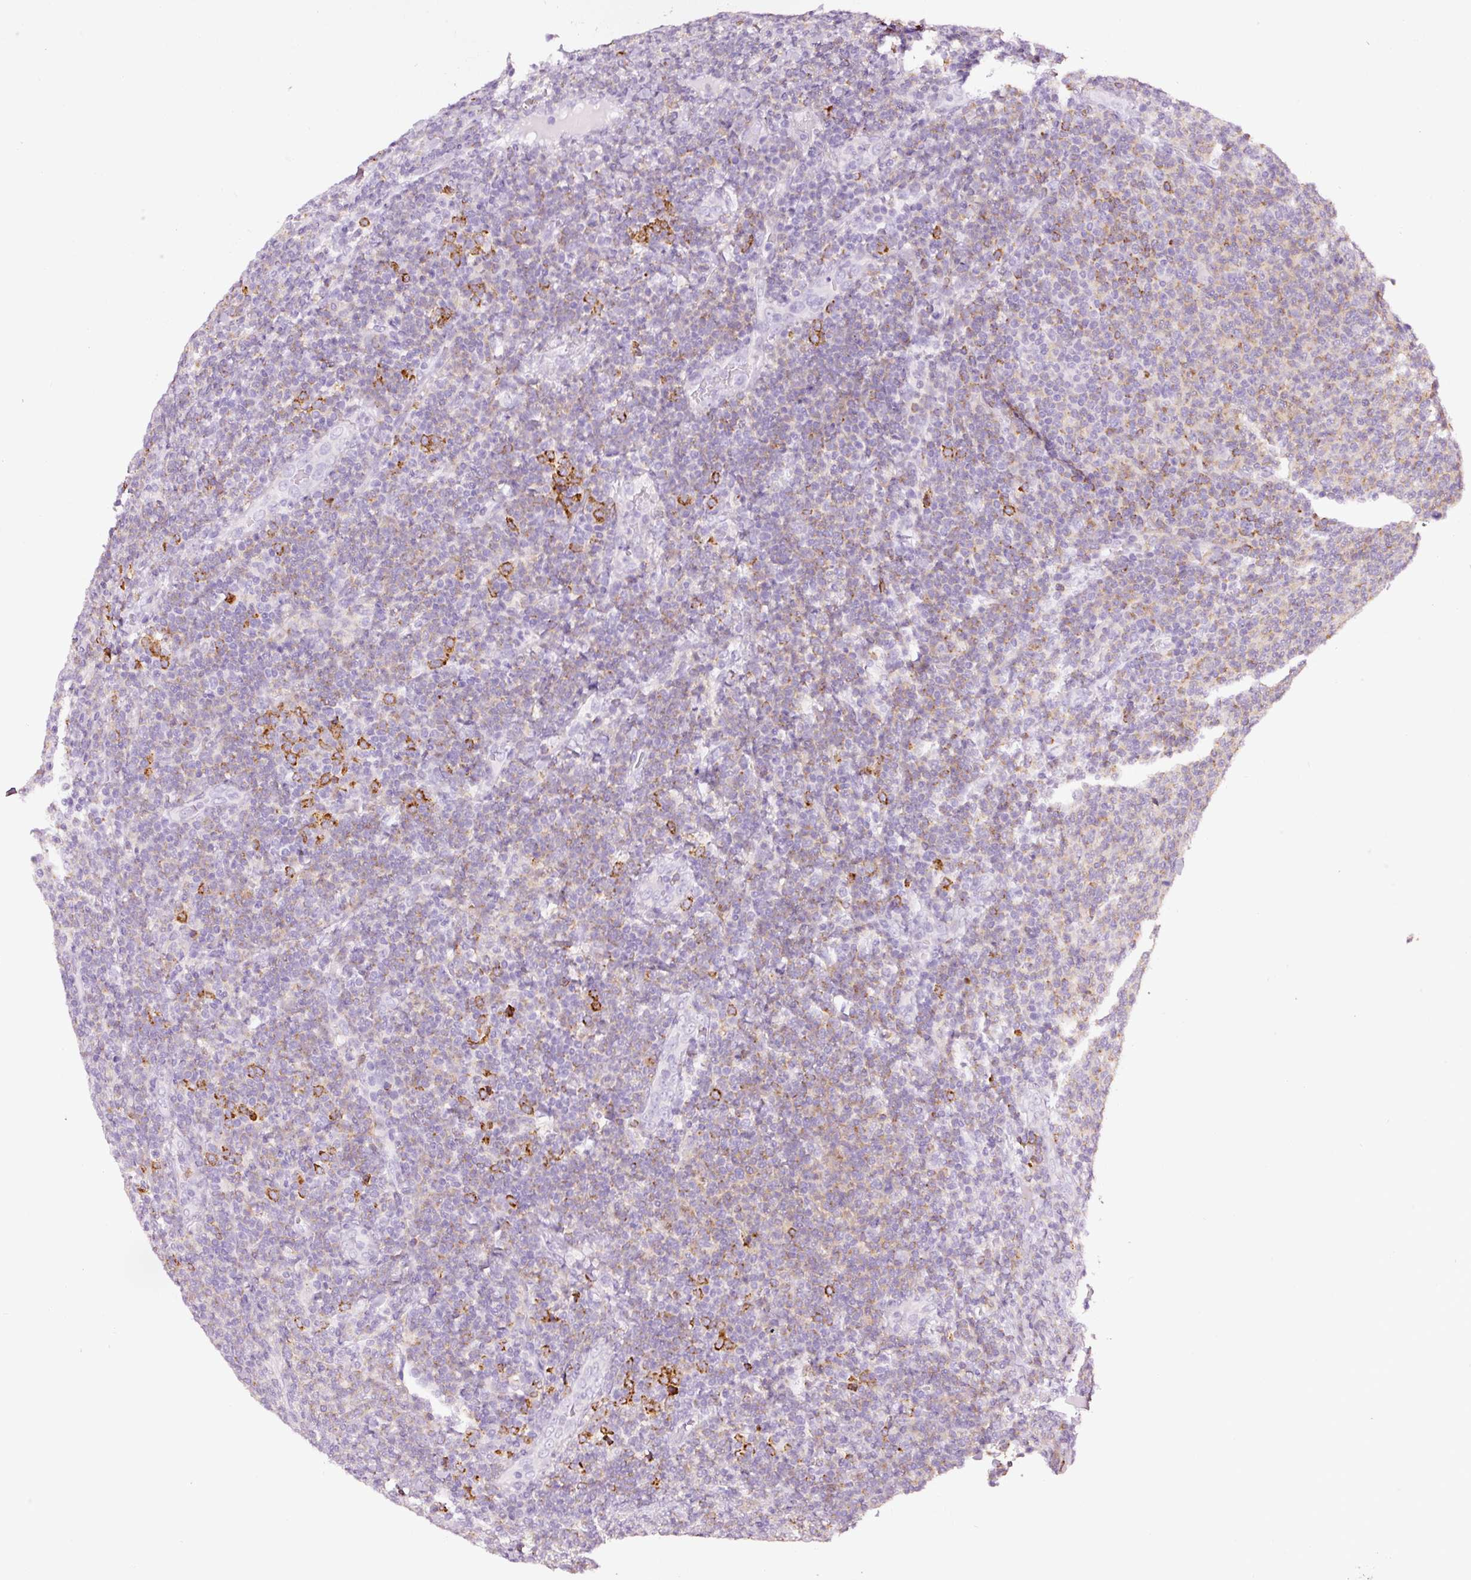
{"staining": {"intensity": "moderate", "quantity": "<25%", "location": "cytoplasmic/membranous"}, "tissue": "lymphoma", "cell_type": "Tumor cells", "image_type": "cancer", "snomed": [{"axis": "morphology", "description": "Malignant lymphoma, non-Hodgkin's type, Low grade"}, {"axis": "topography", "description": "Lymph node"}], "caption": "Immunohistochemical staining of low-grade malignant lymphoma, non-Hodgkin's type displays moderate cytoplasmic/membranous protein expression in about <25% of tumor cells.", "gene": "CYB561A3", "patient": {"sex": "male", "age": 66}}